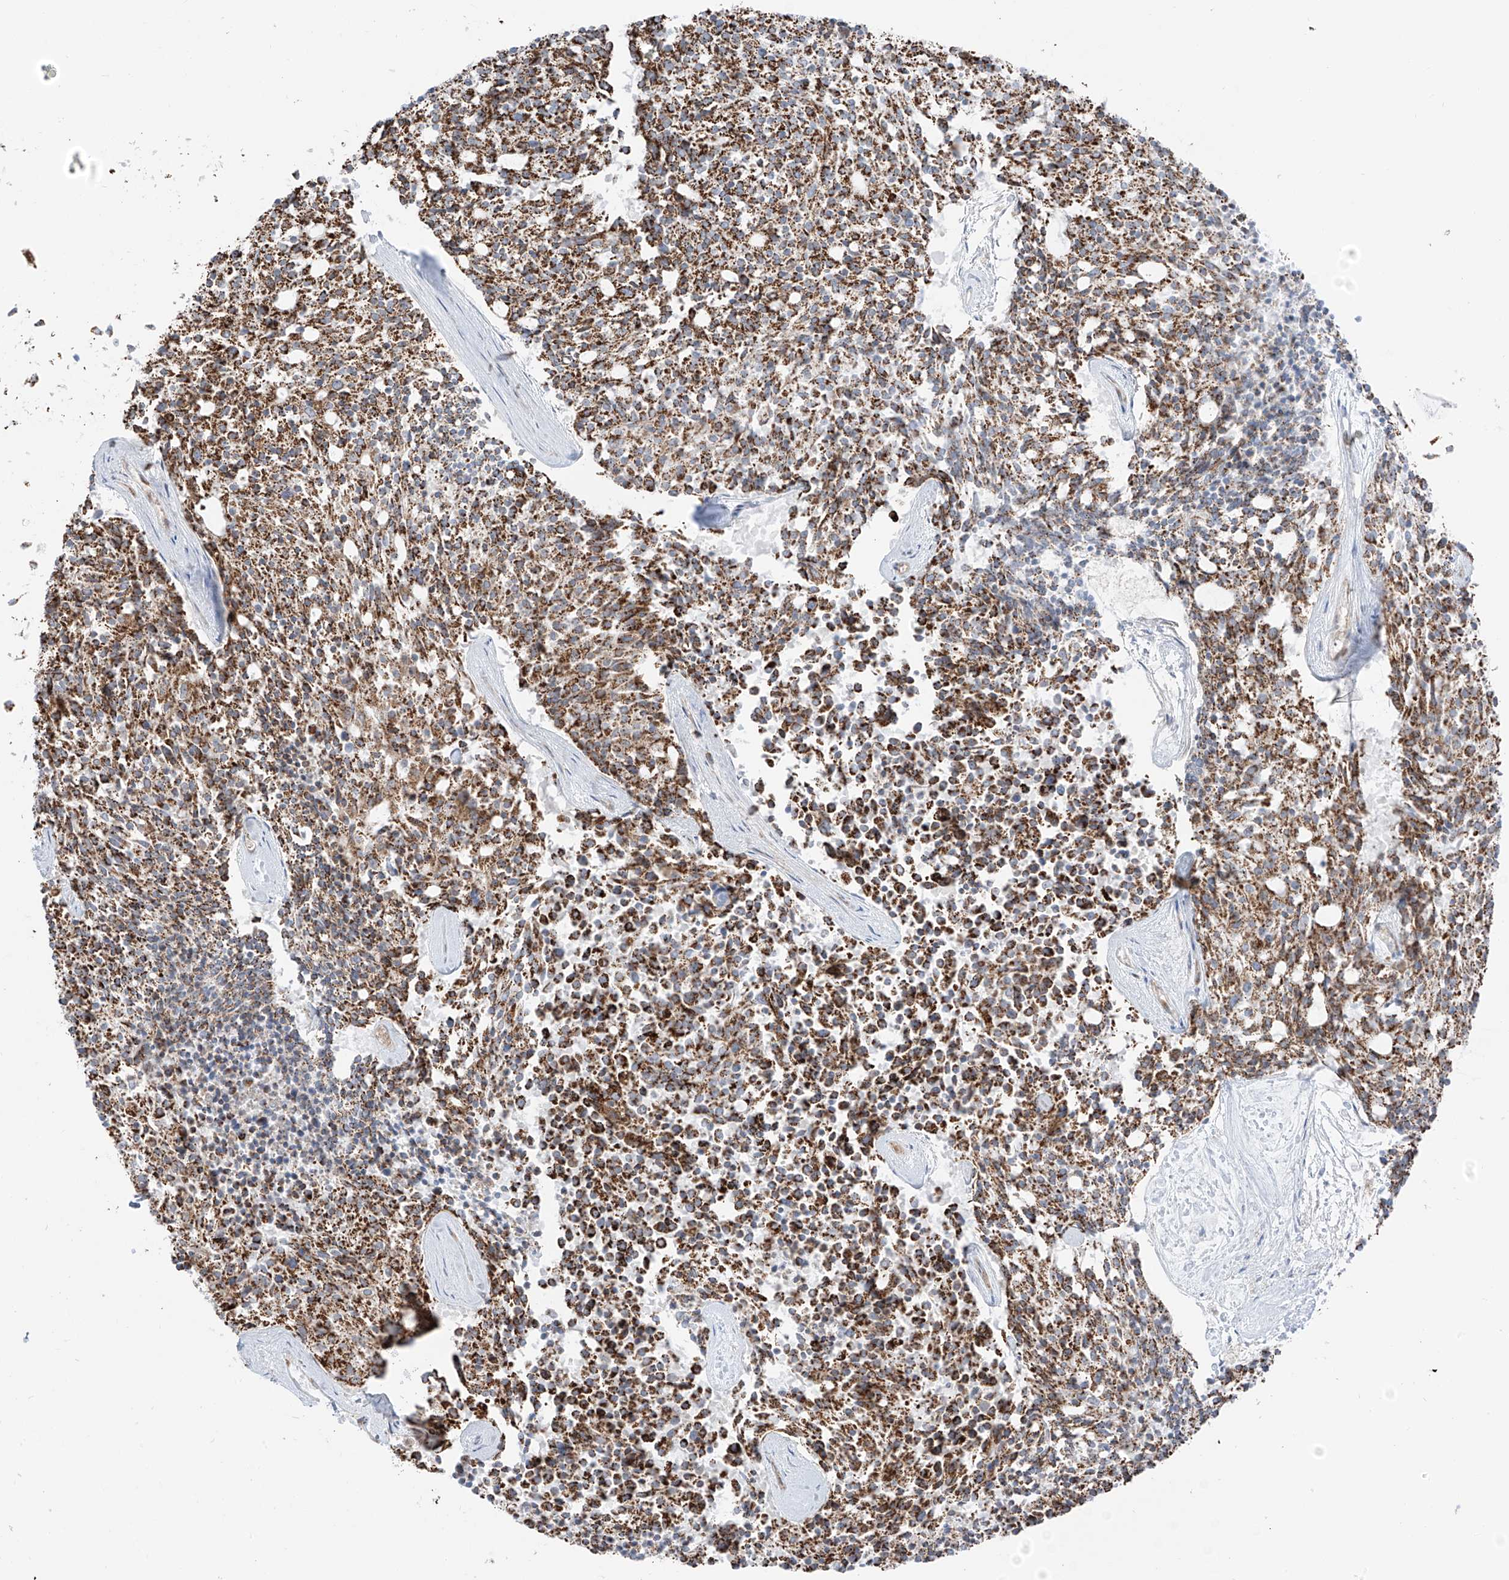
{"staining": {"intensity": "moderate", "quantity": ">75%", "location": "cytoplasmic/membranous"}, "tissue": "carcinoid", "cell_type": "Tumor cells", "image_type": "cancer", "snomed": [{"axis": "morphology", "description": "Carcinoid, malignant, NOS"}, {"axis": "topography", "description": "Pancreas"}], "caption": "The micrograph shows immunohistochemical staining of carcinoid. There is moderate cytoplasmic/membranous positivity is seen in approximately >75% of tumor cells.", "gene": "ETHE1", "patient": {"sex": "female", "age": 54}}